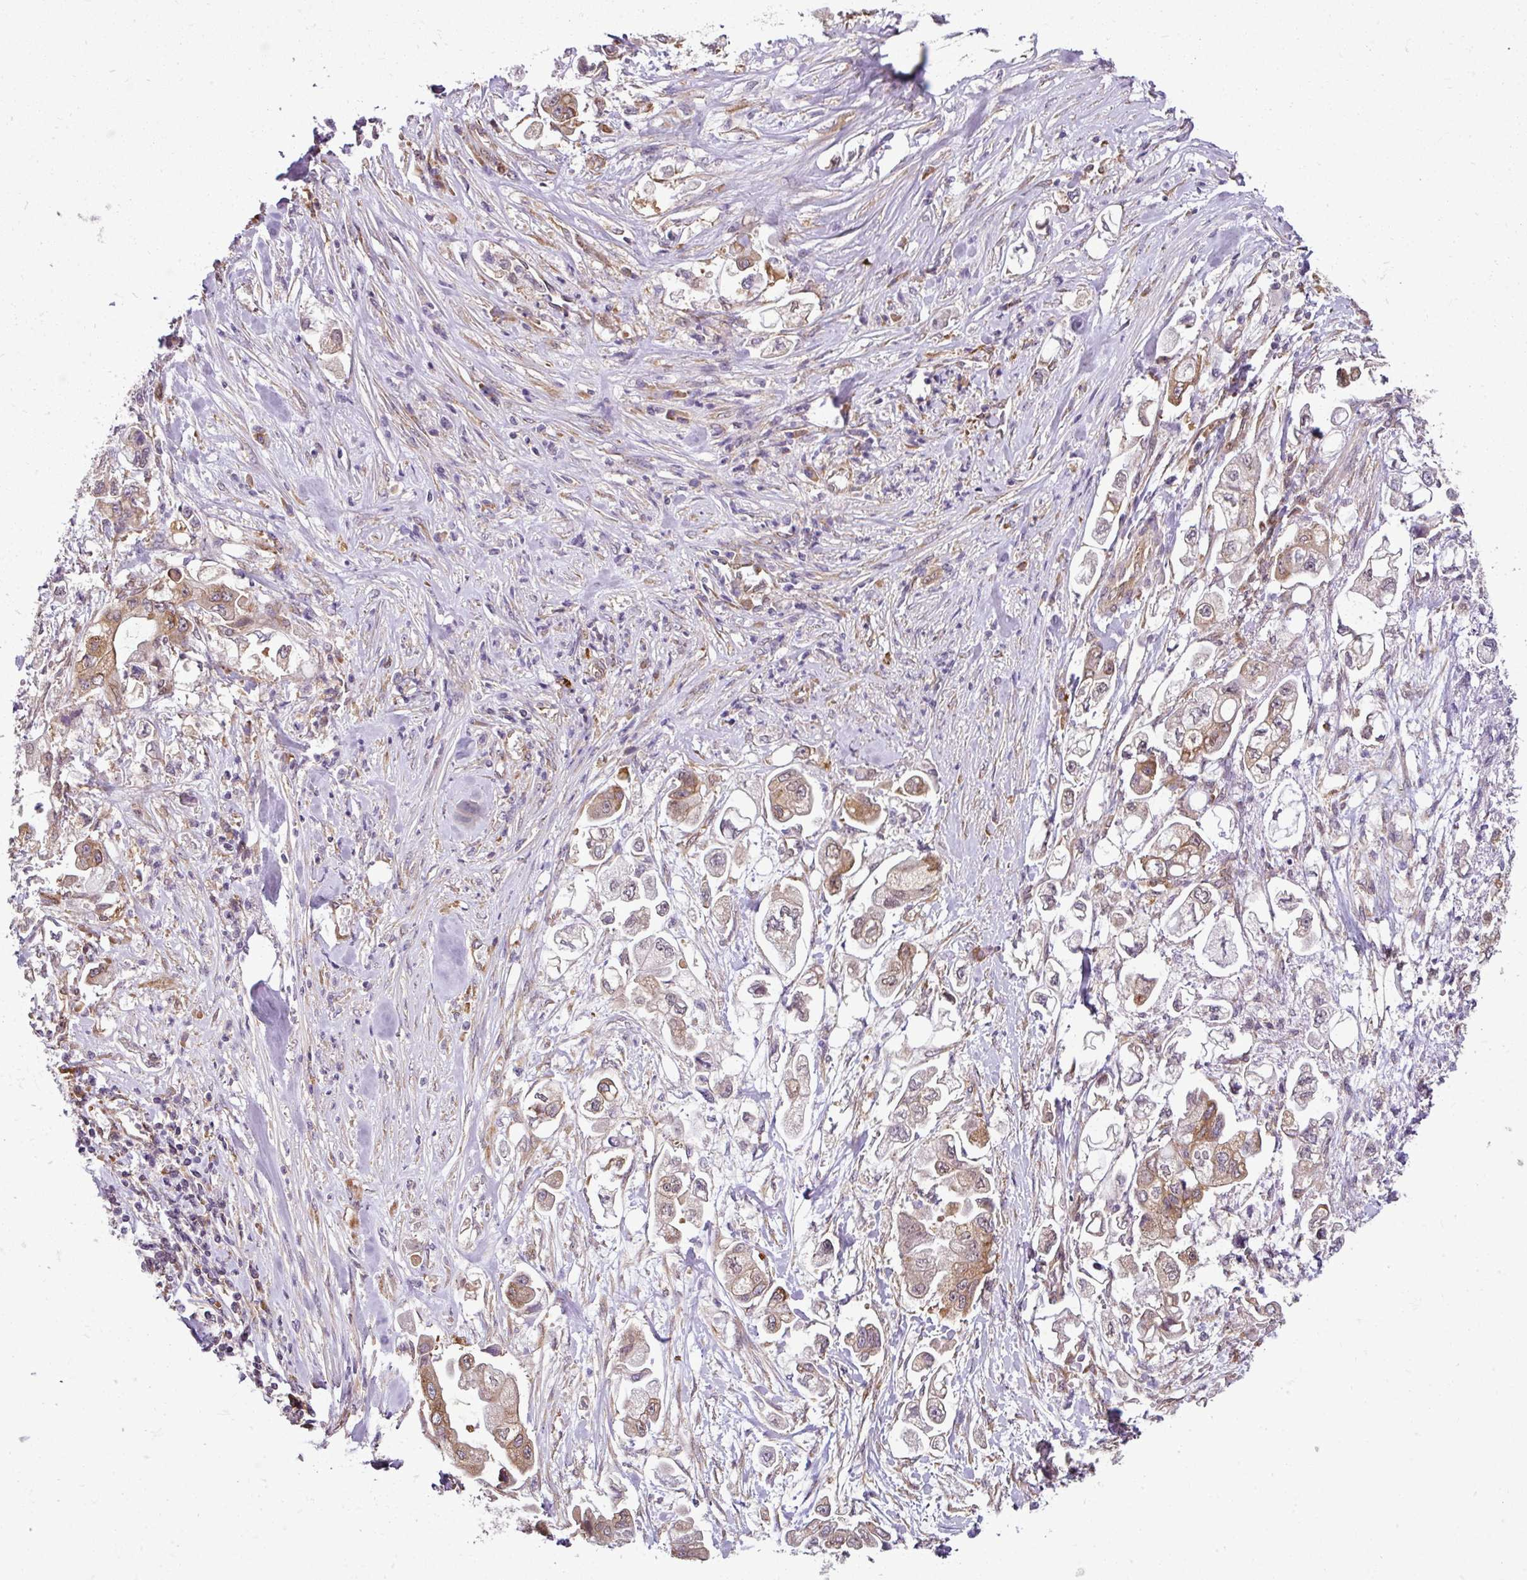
{"staining": {"intensity": "moderate", "quantity": ">75%", "location": "cytoplasmic/membranous"}, "tissue": "stomach cancer", "cell_type": "Tumor cells", "image_type": "cancer", "snomed": [{"axis": "morphology", "description": "Adenocarcinoma, NOS"}, {"axis": "topography", "description": "Stomach"}], "caption": "IHC staining of stomach cancer, which exhibits medium levels of moderate cytoplasmic/membranous positivity in about >75% of tumor cells indicating moderate cytoplasmic/membranous protein staining. The staining was performed using DAB (brown) for protein detection and nuclei were counterstained in hematoxylin (blue).", "gene": "RBM4B", "patient": {"sex": "male", "age": 62}}